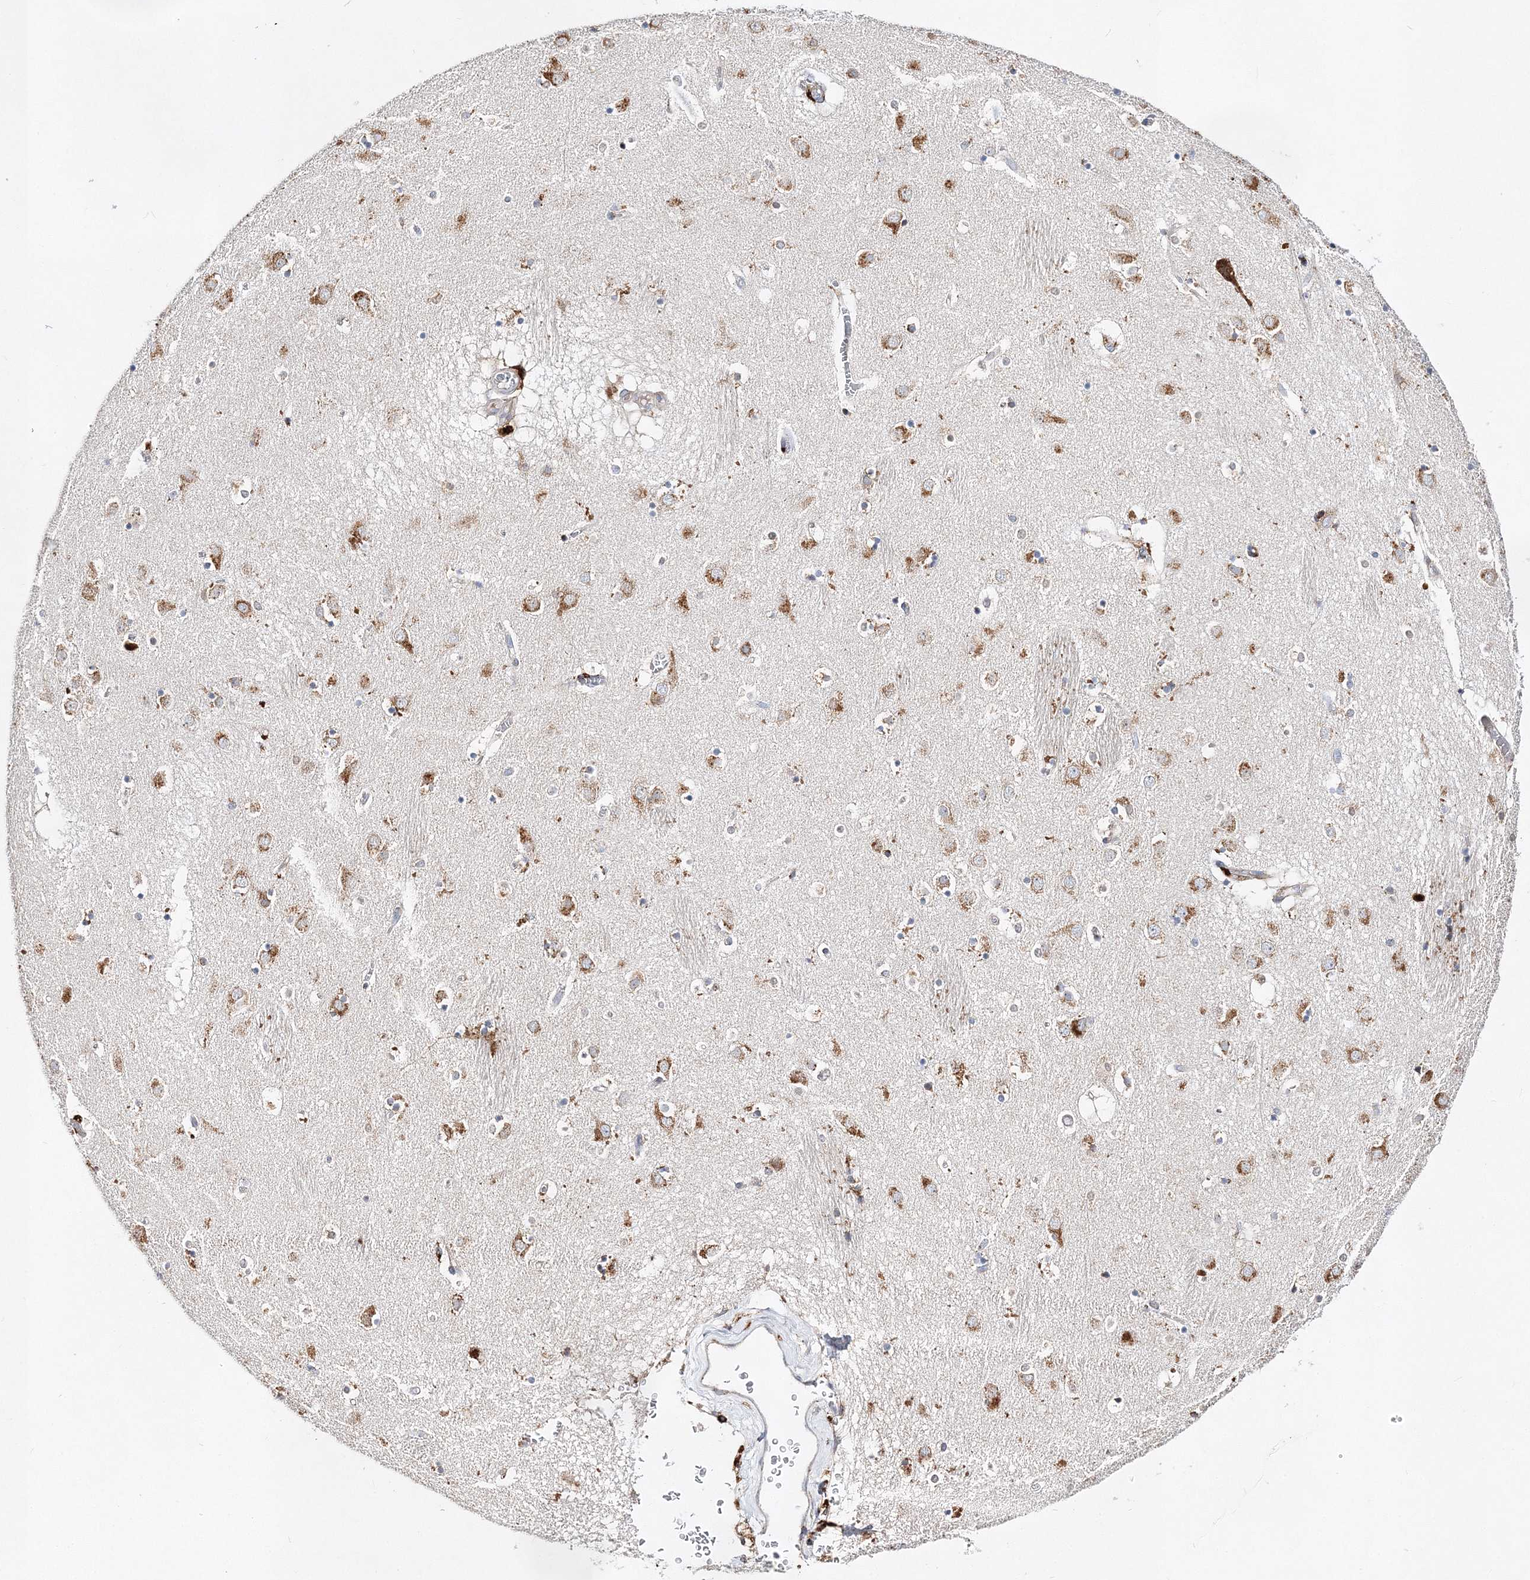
{"staining": {"intensity": "moderate", "quantity": "25%-75%", "location": "cytoplasmic/membranous"}, "tissue": "caudate", "cell_type": "Glial cells", "image_type": "normal", "snomed": [{"axis": "morphology", "description": "Normal tissue, NOS"}, {"axis": "topography", "description": "Lateral ventricle wall"}], "caption": "About 25%-75% of glial cells in benign caudate reveal moderate cytoplasmic/membranous protein positivity as visualized by brown immunohistochemical staining.", "gene": "C3orf38", "patient": {"sex": "male", "age": 70}}